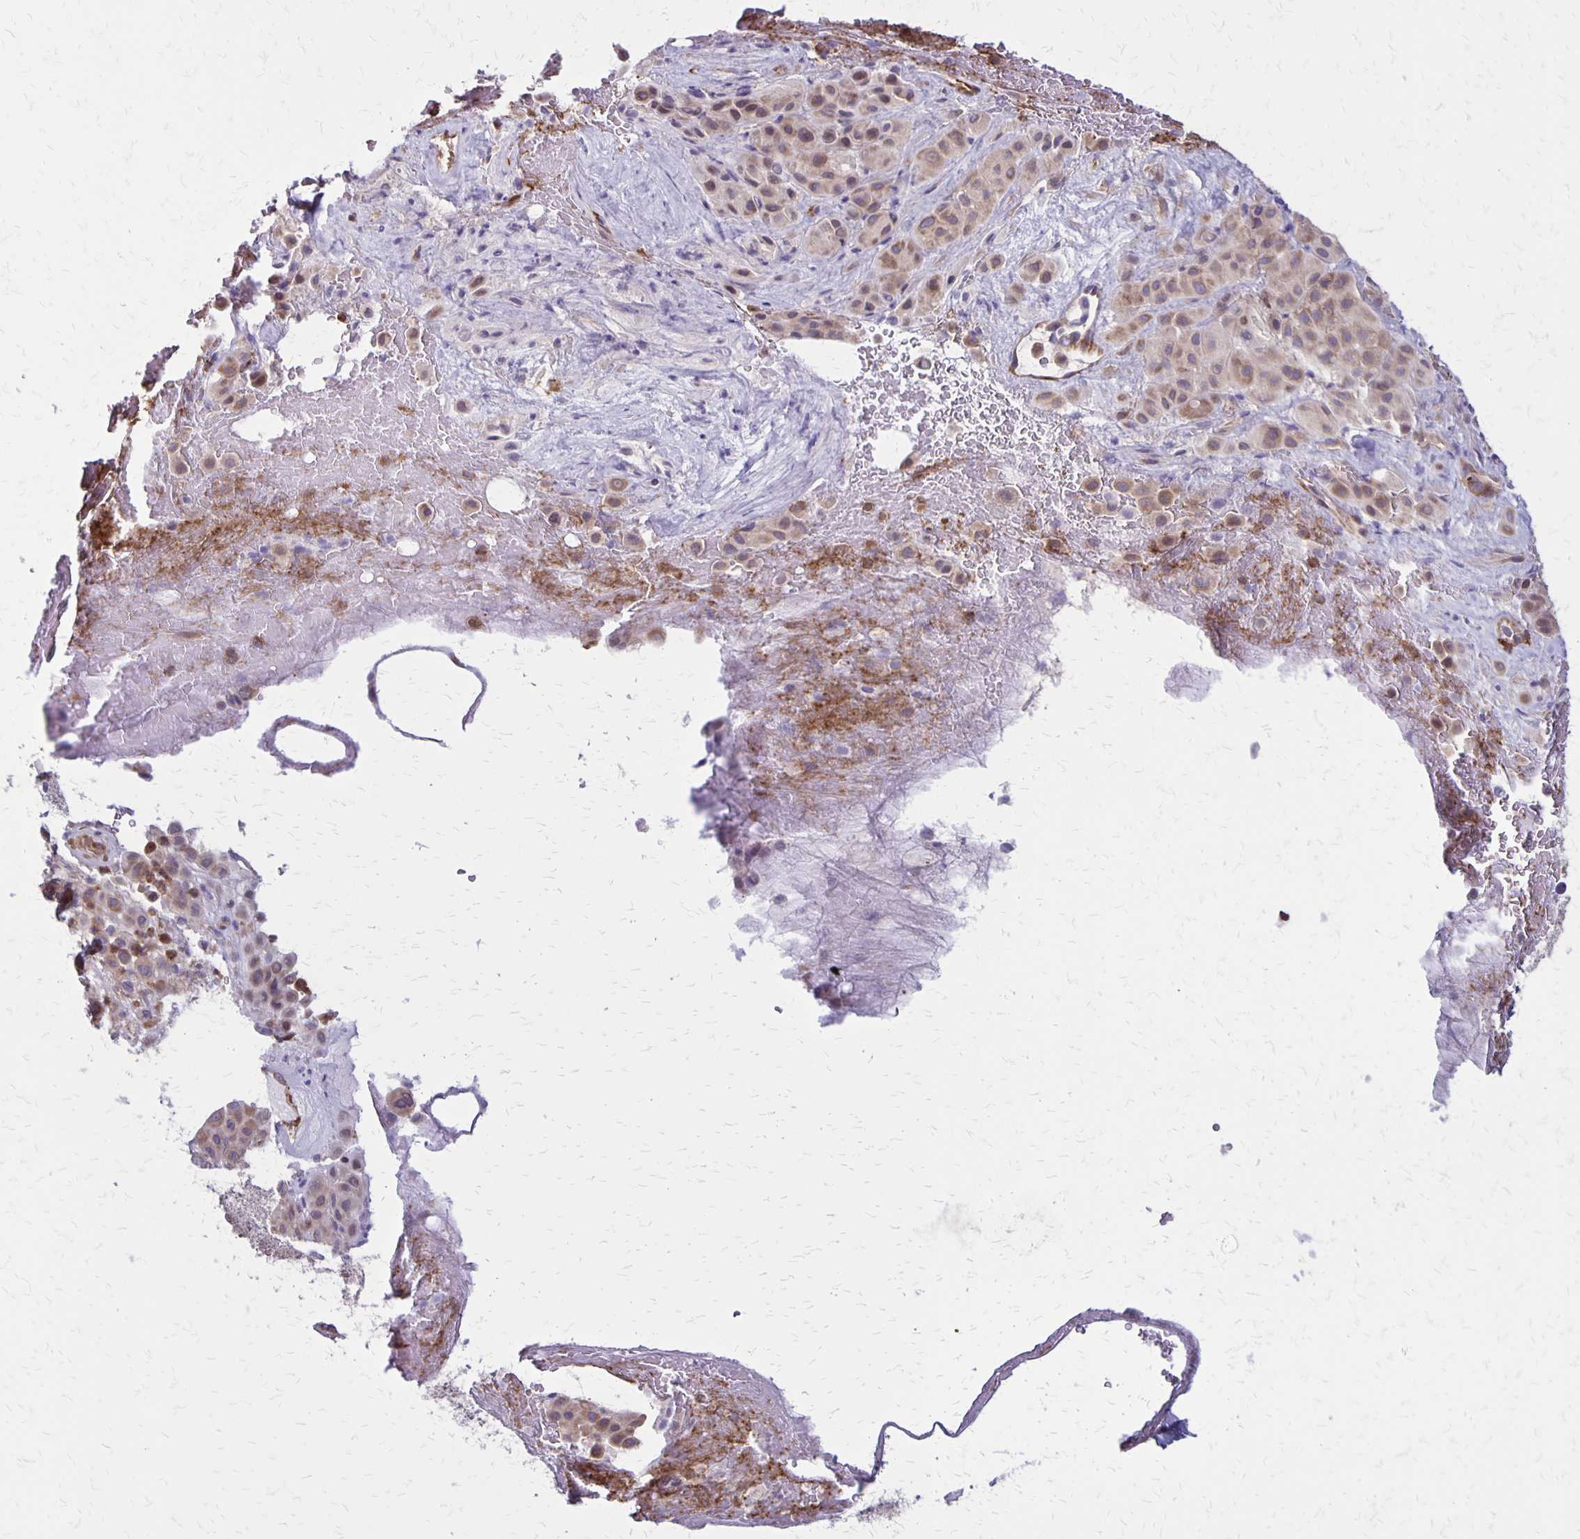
{"staining": {"intensity": "weak", "quantity": "<25%", "location": "cytoplasmic/membranous"}, "tissue": "melanoma", "cell_type": "Tumor cells", "image_type": "cancer", "snomed": [{"axis": "morphology", "description": "Malignant melanoma, Metastatic site"}, {"axis": "topography", "description": "Smooth muscle"}], "caption": "Immunohistochemical staining of malignant melanoma (metastatic site) exhibits no significant staining in tumor cells. The staining is performed using DAB (3,3'-diaminobenzidine) brown chromogen with nuclei counter-stained in using hematoxylin.", "gene": "SEPTIN5", "patient": {"sex": "male", "age": 41}}